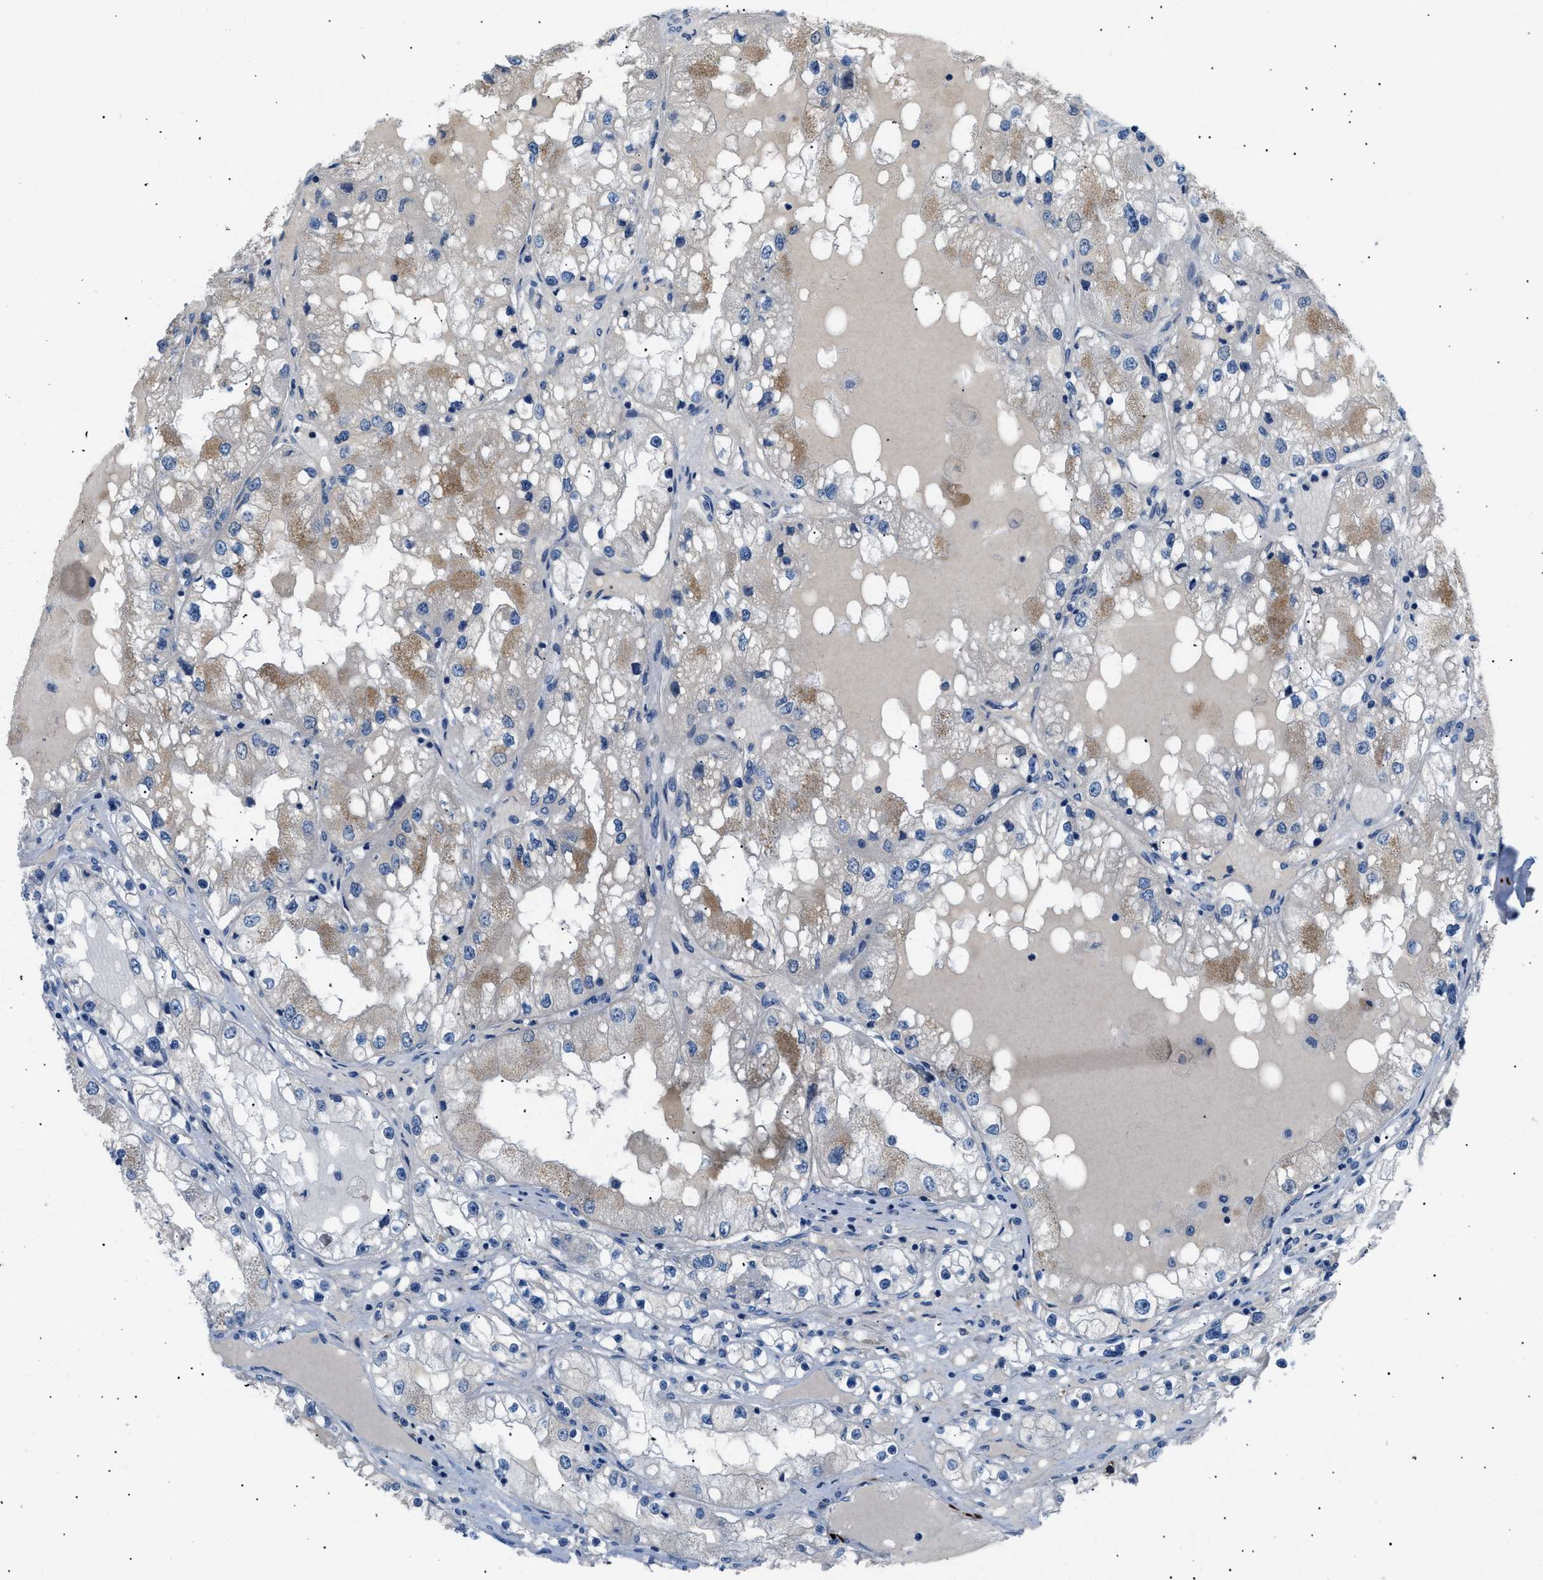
{"staining": {"intensity": "weak", "quantity": ">75%", "location": "cytoplasmic/membranous"}, "tissue": "renal cancer", "cell_type": "Tumor cells", "image_type": "cancer", "snomed": [{"axis": "morphology", "description": "Adenocarcinoma, NOS"}, {"axis": "topography", "description": "Kidney"}], "caption": "Weak cytoplasmic/membranous expression is identified in approximately >75% of tumor cells in adenocarcinoma (renal).", "gene": "ICA1", "patient": {"sex": "male", "age": 68}}